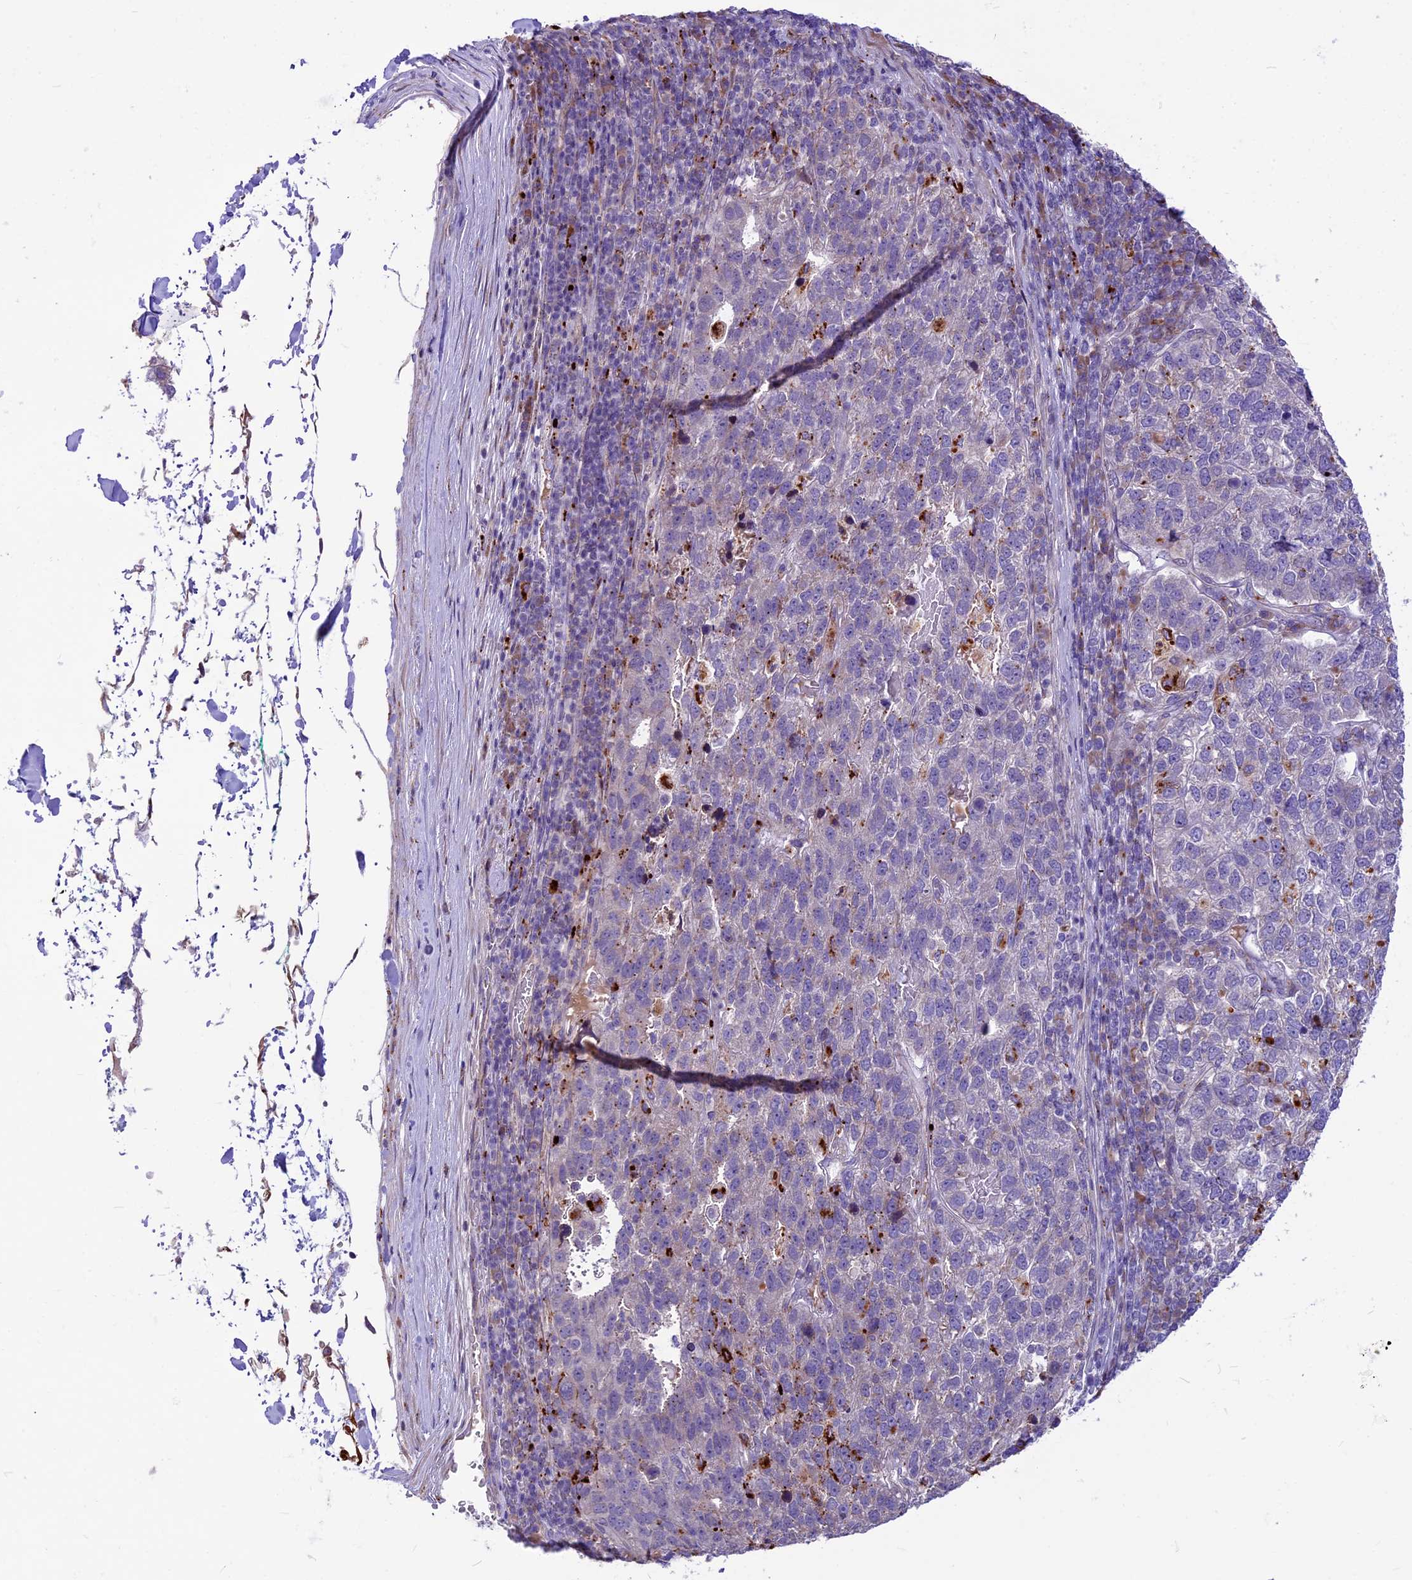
{"staining": {"intensity": "negative", "quantity": "none", "location": "none"}, "tissue": "pancreatic cancer", "cell_type": "Tumor cells", "image_type": "cancer", "snomed": [{"axis": "morphology", "description": "Adenocarcinoma, NOS"}, {"axis": "topography", "description": "Pancreas"}], "caption": "This is a histopathology image of IHC staining of adenocarcinoma (pancreatic), which shows no expression in tumor cells.", "gene": "THRSP", "patient": {"sex": "female", "age": 61}}